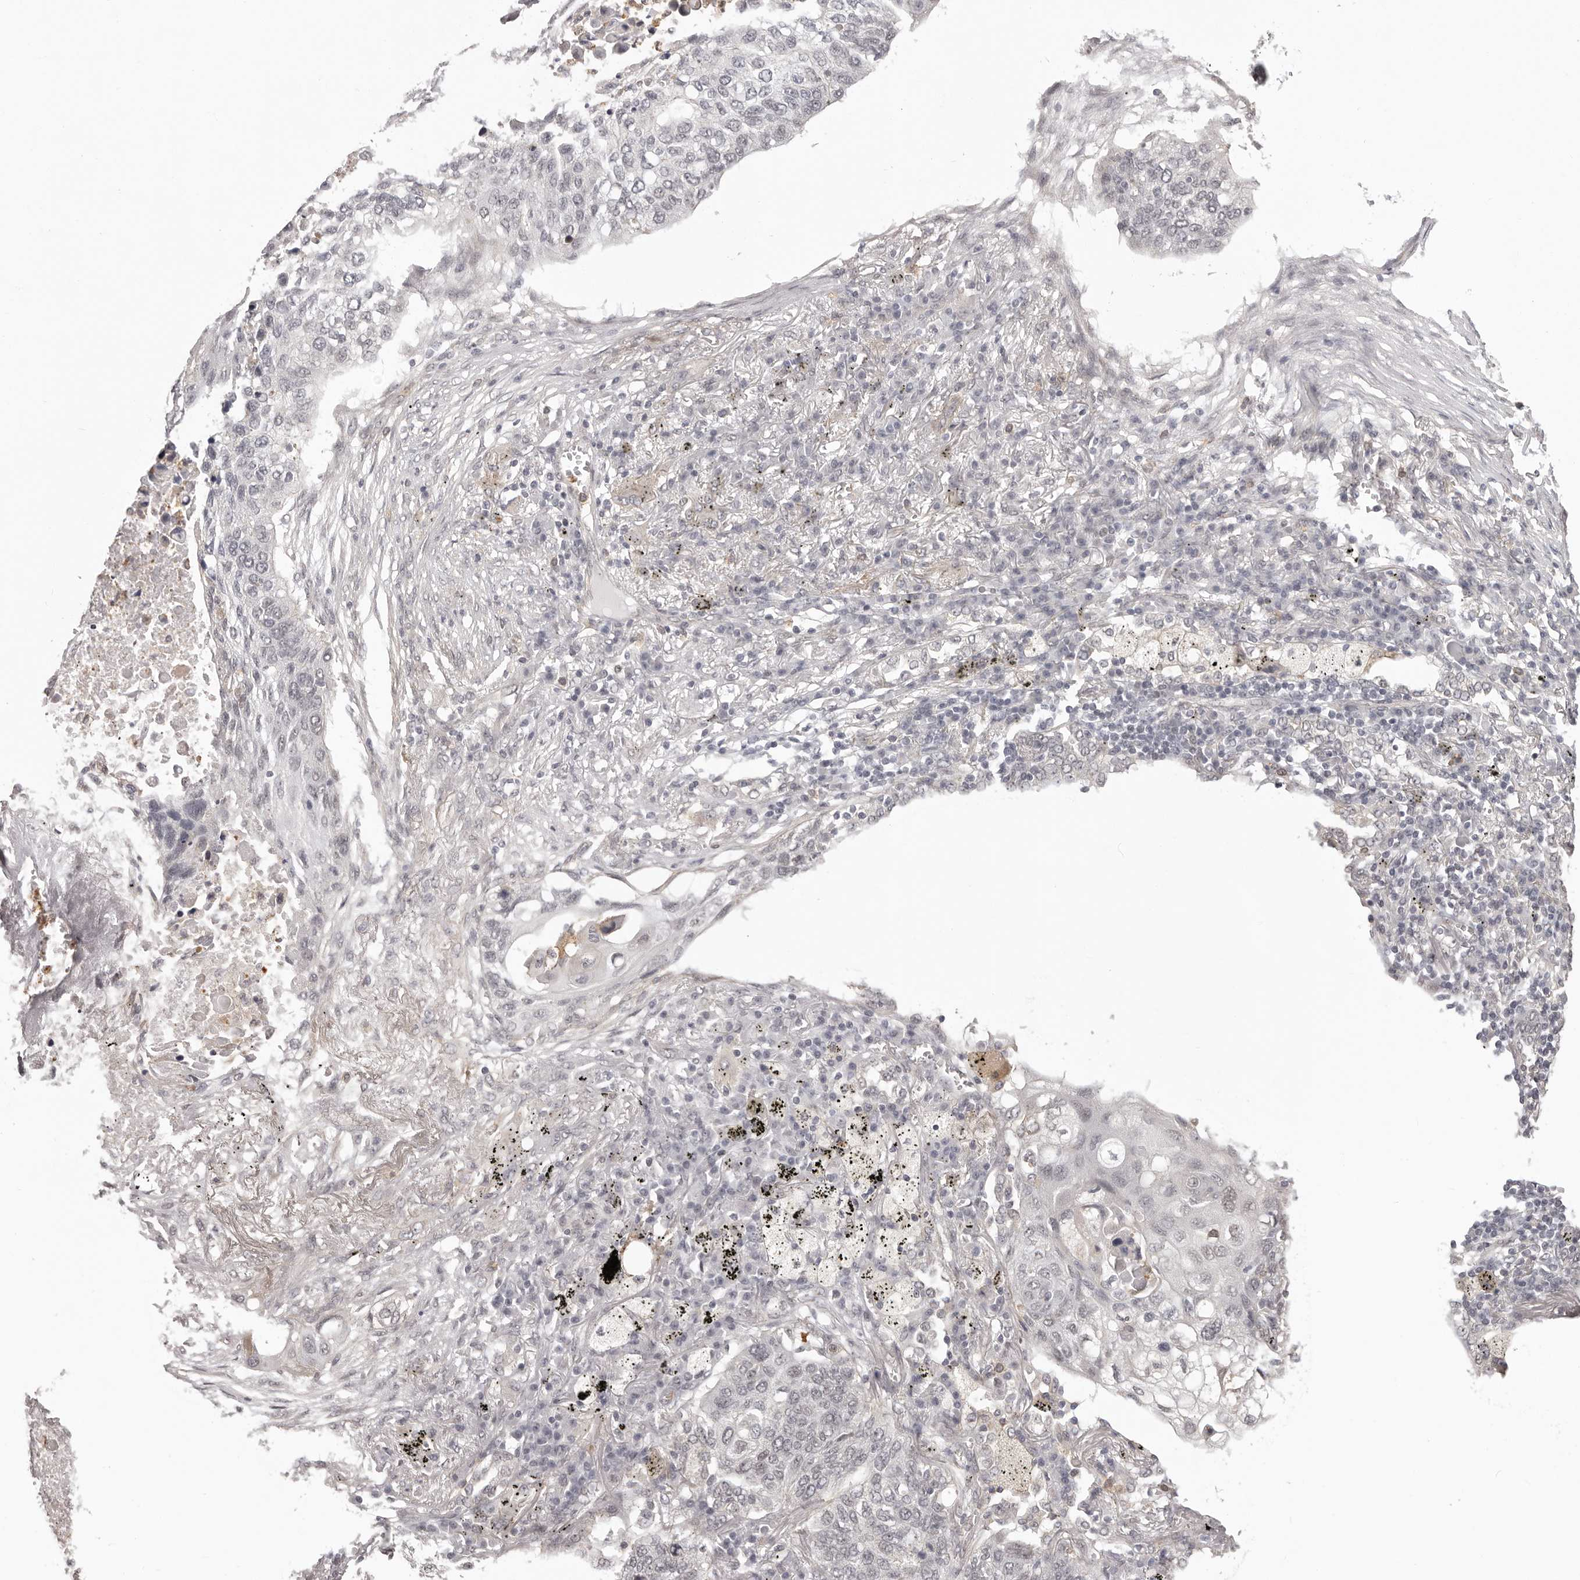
{"staining": {"intensity": "negative", "quantity": "none", "location": "none"}, "tissue": "lung cancer", "cell_type": "Tumor cells", "image_type": "cancer", "snomed": [{"axis": "morphology", "description": "Squamous cell carcinoma, NOS"}, {"axis": "topography", "description": "Lung"}], "caption": "This is an immunohistochemistry (IHC) image of squamous cell carcinoma (lung). There is no positivity in tumor cells.", "gene": "RNF2", "patient": {"sex": "female", "age": 63}}